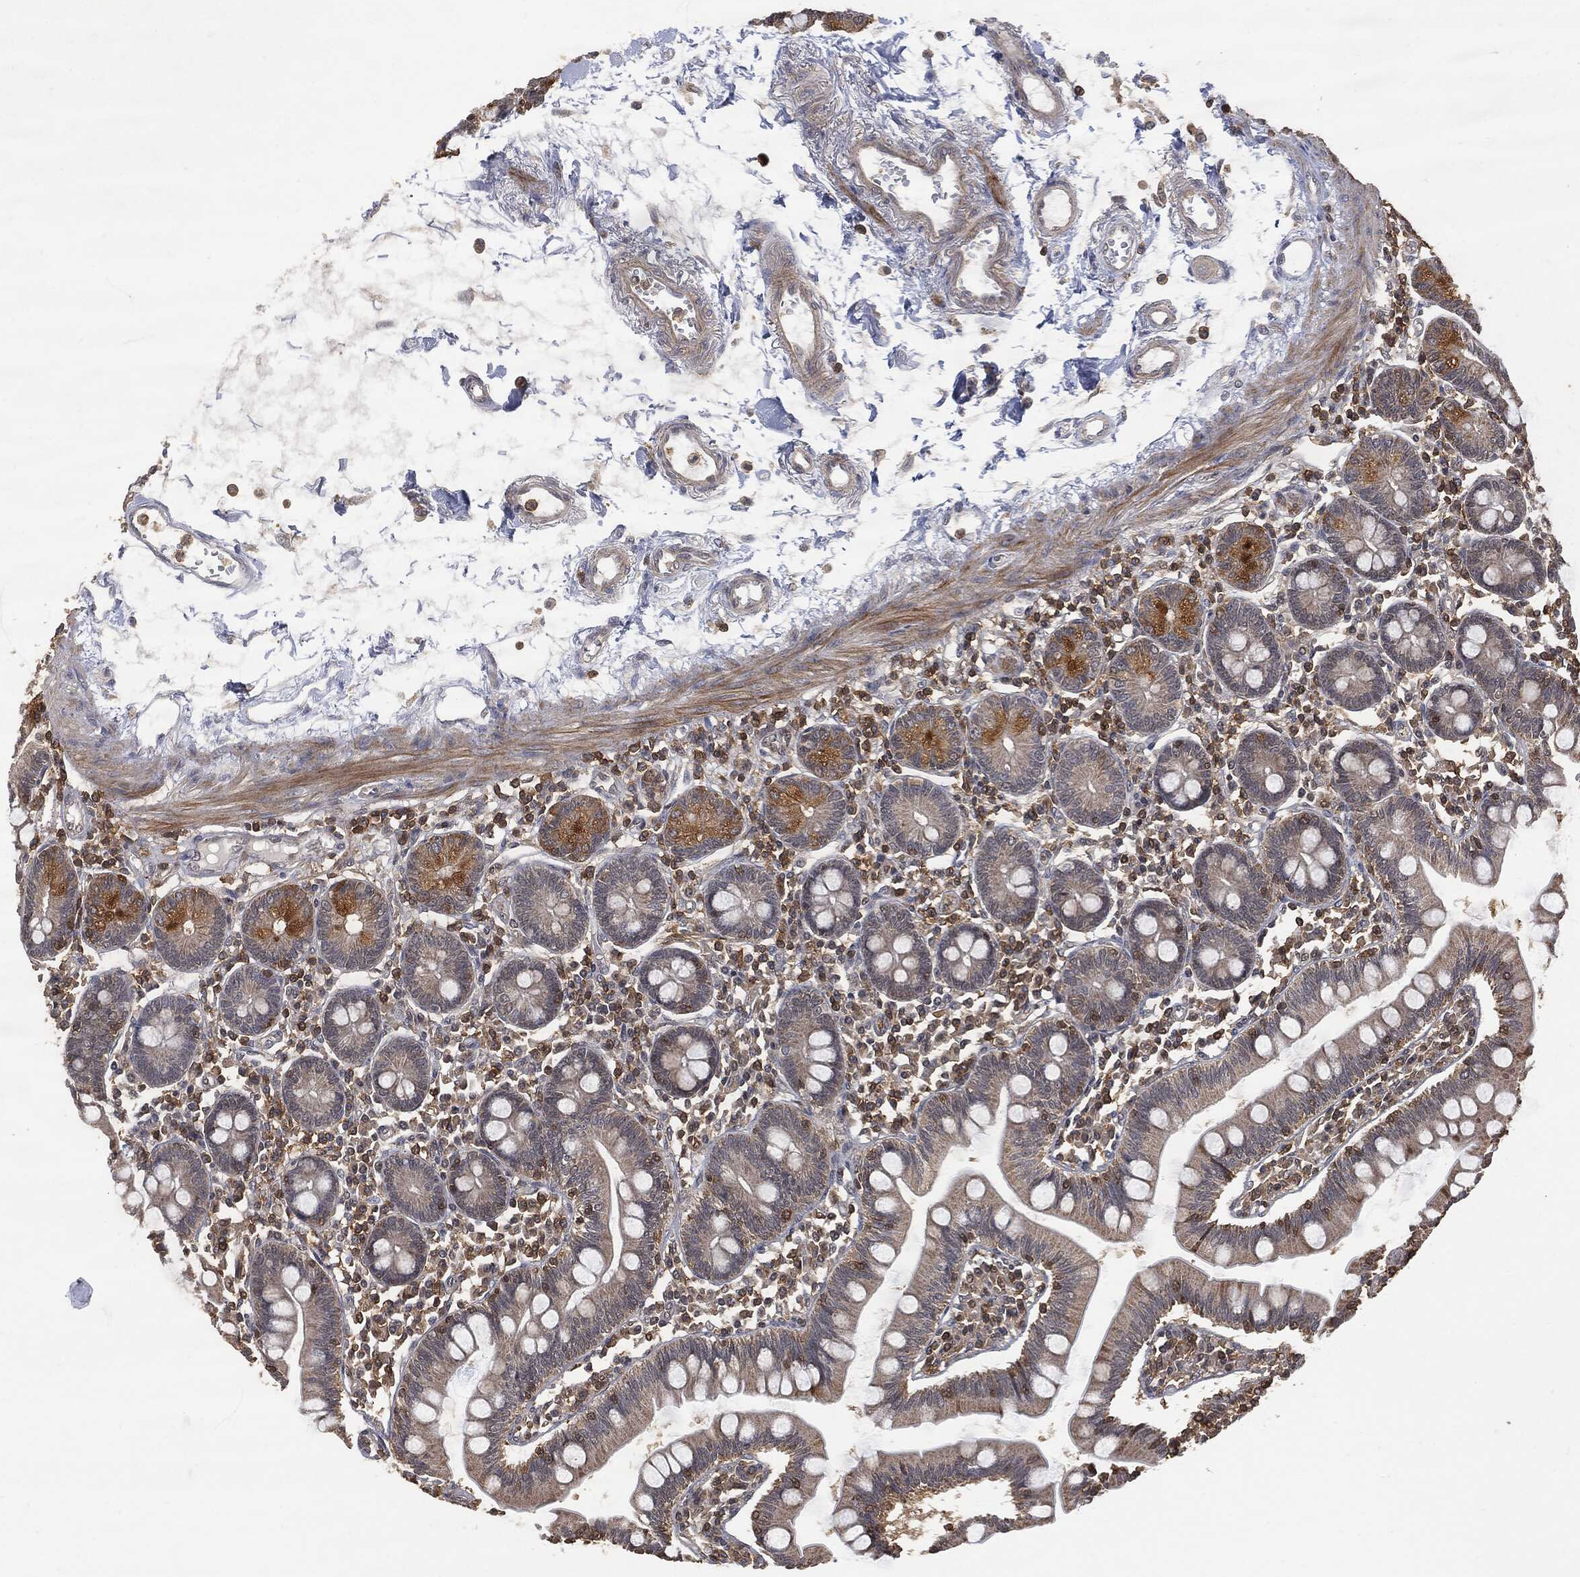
{"staining": {"intensity": "strong", "quantity": "<25%", "location": "cytoplasmic/membranous"}, "tissue": "small intestine", "cell_type": "Glandular cells", "image_type": "normal", "snomed": [{"axis": "morphology", "description": "Normal tissue, NOS"}, {"axis": "topography", "description": "Small intestine"}], "caption": "Glandular cells display strong cytoplasmic/membranous positivity in about <25% of cells in benign small intestine.", "gene": "PSMB10", "patient": {"sex": "male", "age": 88}}